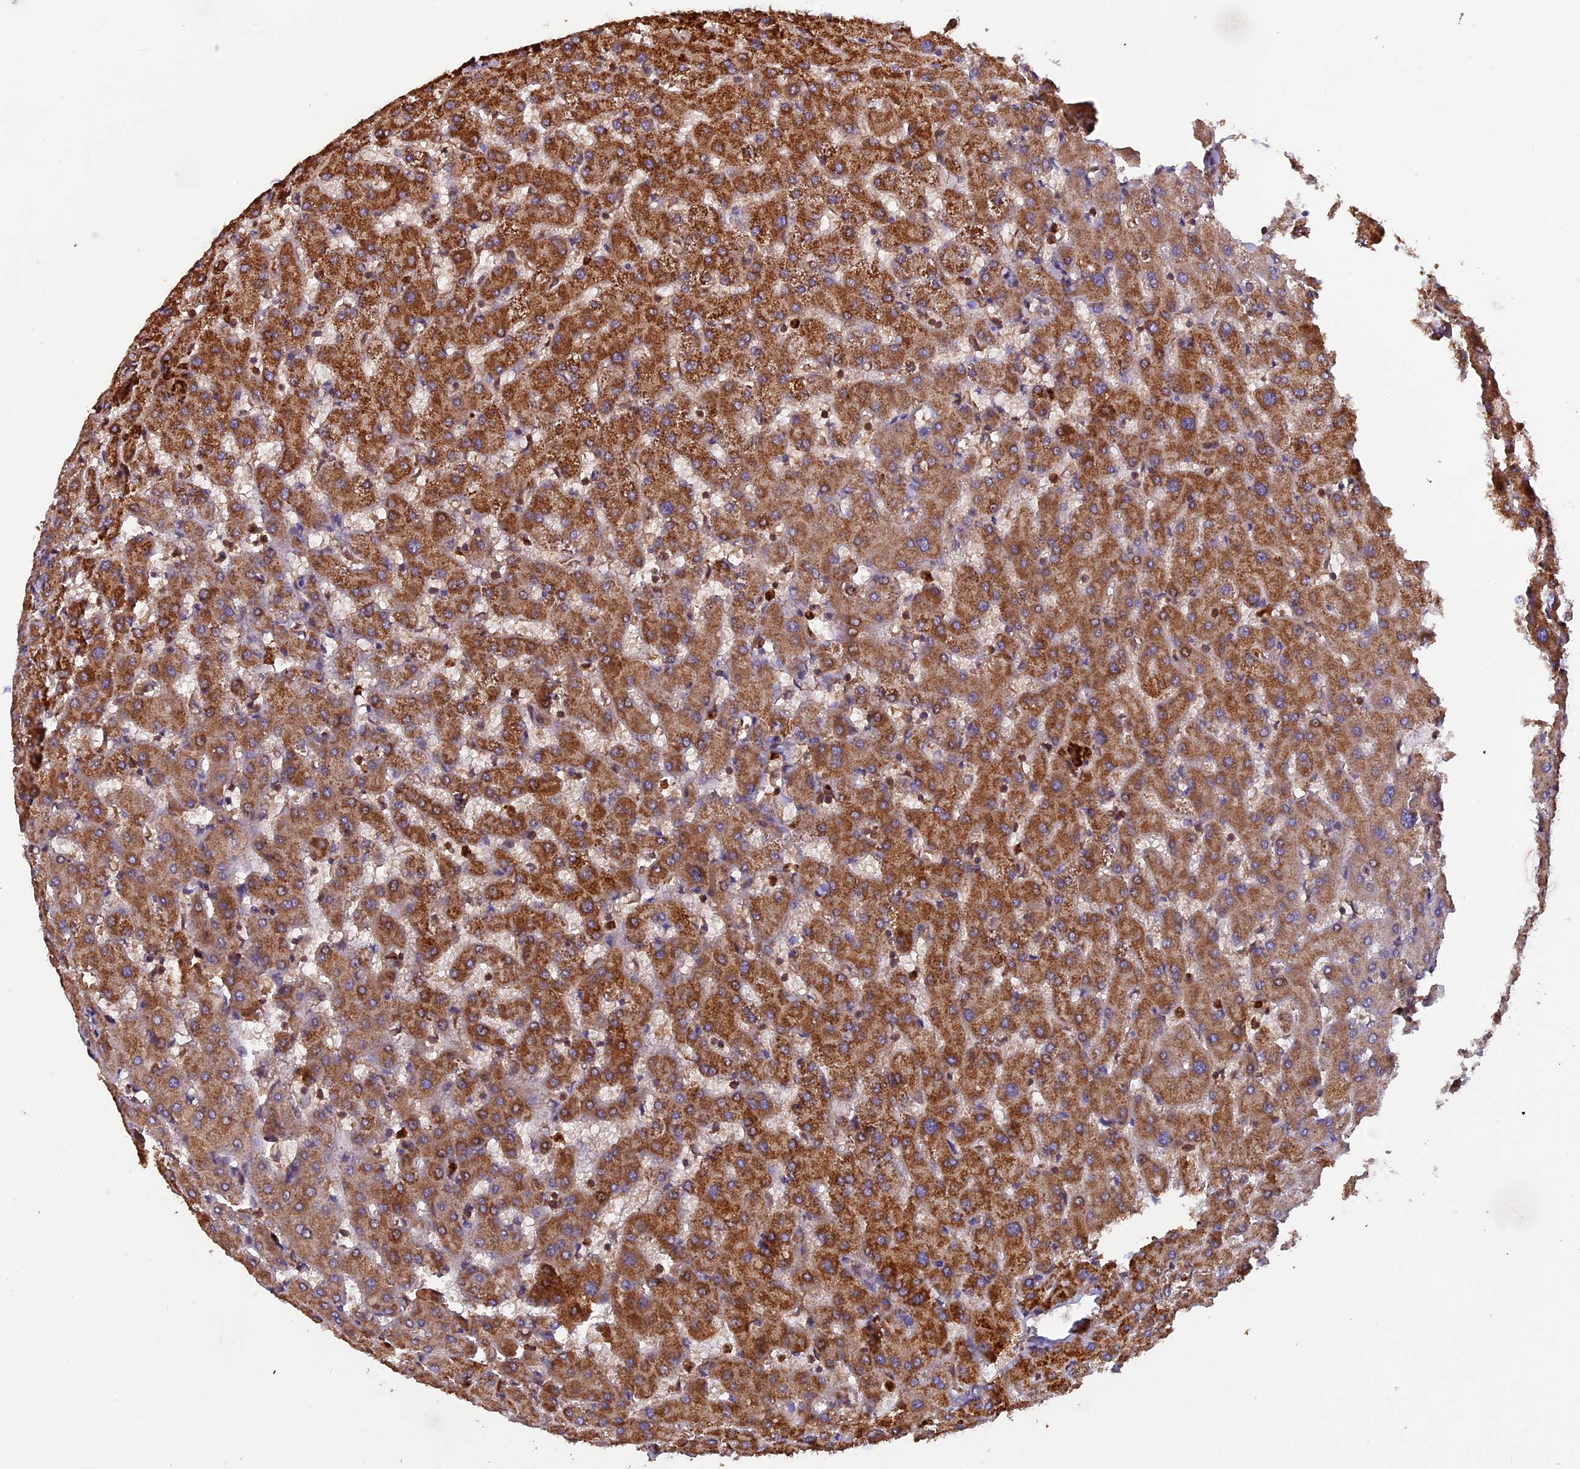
{"staining": {"intensity": "moderate", "quantity": ">75%", "location": "cytoplasmic/membranous"}, "tissue": "liver", "cell_type": "Cholangiocytes", "image_type": "normal", "snomed": [{"axis": "morphology", "description": "Normal tissue, NOS"}, {"axis": "topography", "description": "Liver"}], "caption": "Liver stained with immunohistochemistry (IHC) exhibits moderate cytoplasmic/membranous expression in approximately >75% of cholangiocytes.", "gene": "PKD2L2", "patient": {"sex": "female", "age": 63}}